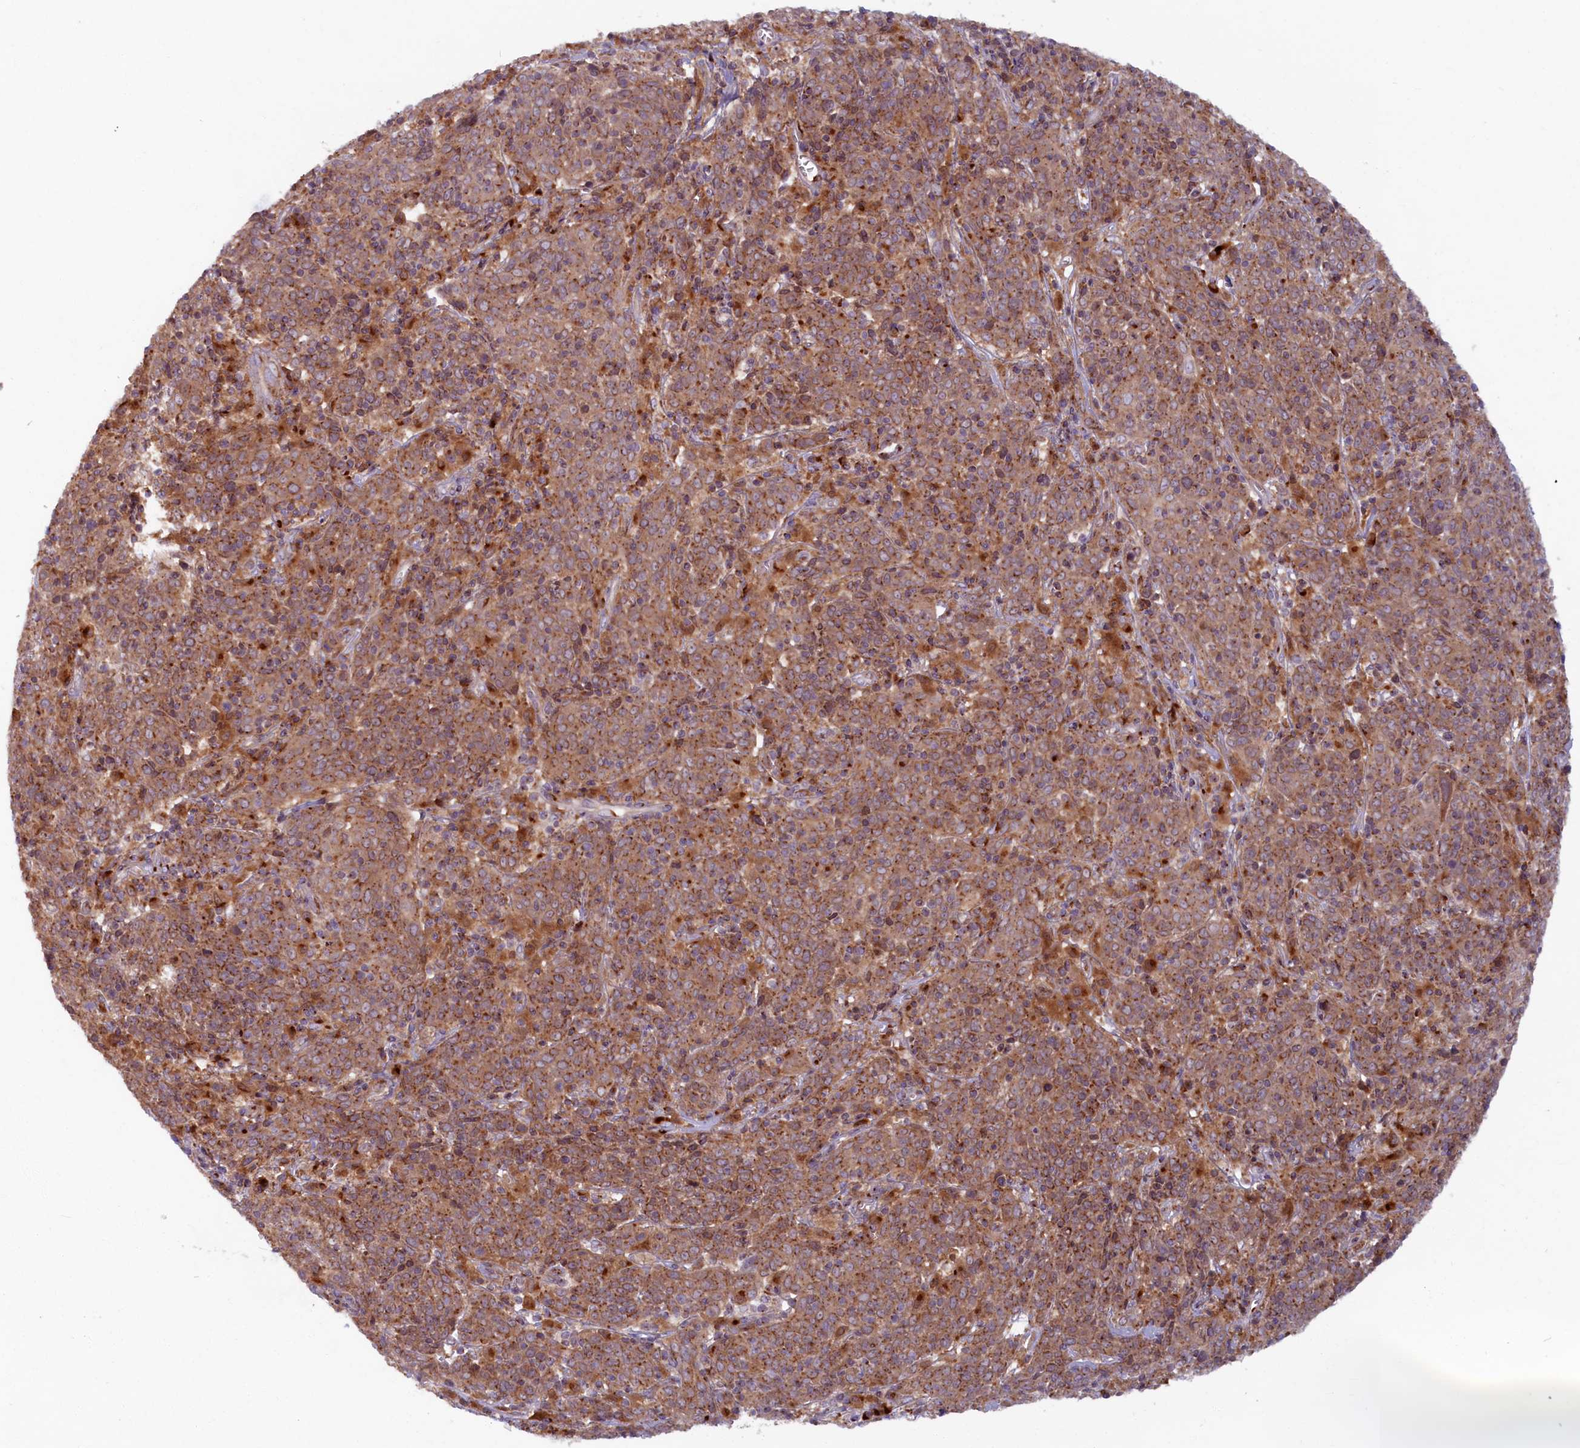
{"staining": {"intensity": "moderate", "quantity": ">75%", "location": "cytoplasmic/membranous"}, "tissue": "cervical cancer", "cell_type": "Tumor cells", "image_type": "cancer", "snomed": [{"axis": "morphology", "description": "Squamous cell carcinoma, NOS"}, {"axis": "topography", "description": "Cervix"}], "caption": "High-magnification brightfield microscopy of cervical cancer (squamous cell carcinoma) stained with DAB (3,3'-diaminobenzidine) (brown) and counterstained with hematoxylin (blue). tumor cells exhibit moderate cytoplasmic/membranous staining is identified in about>75% of cells.", "gene": "BLVRB", "patient": {"sex": "female", "age": 67}}